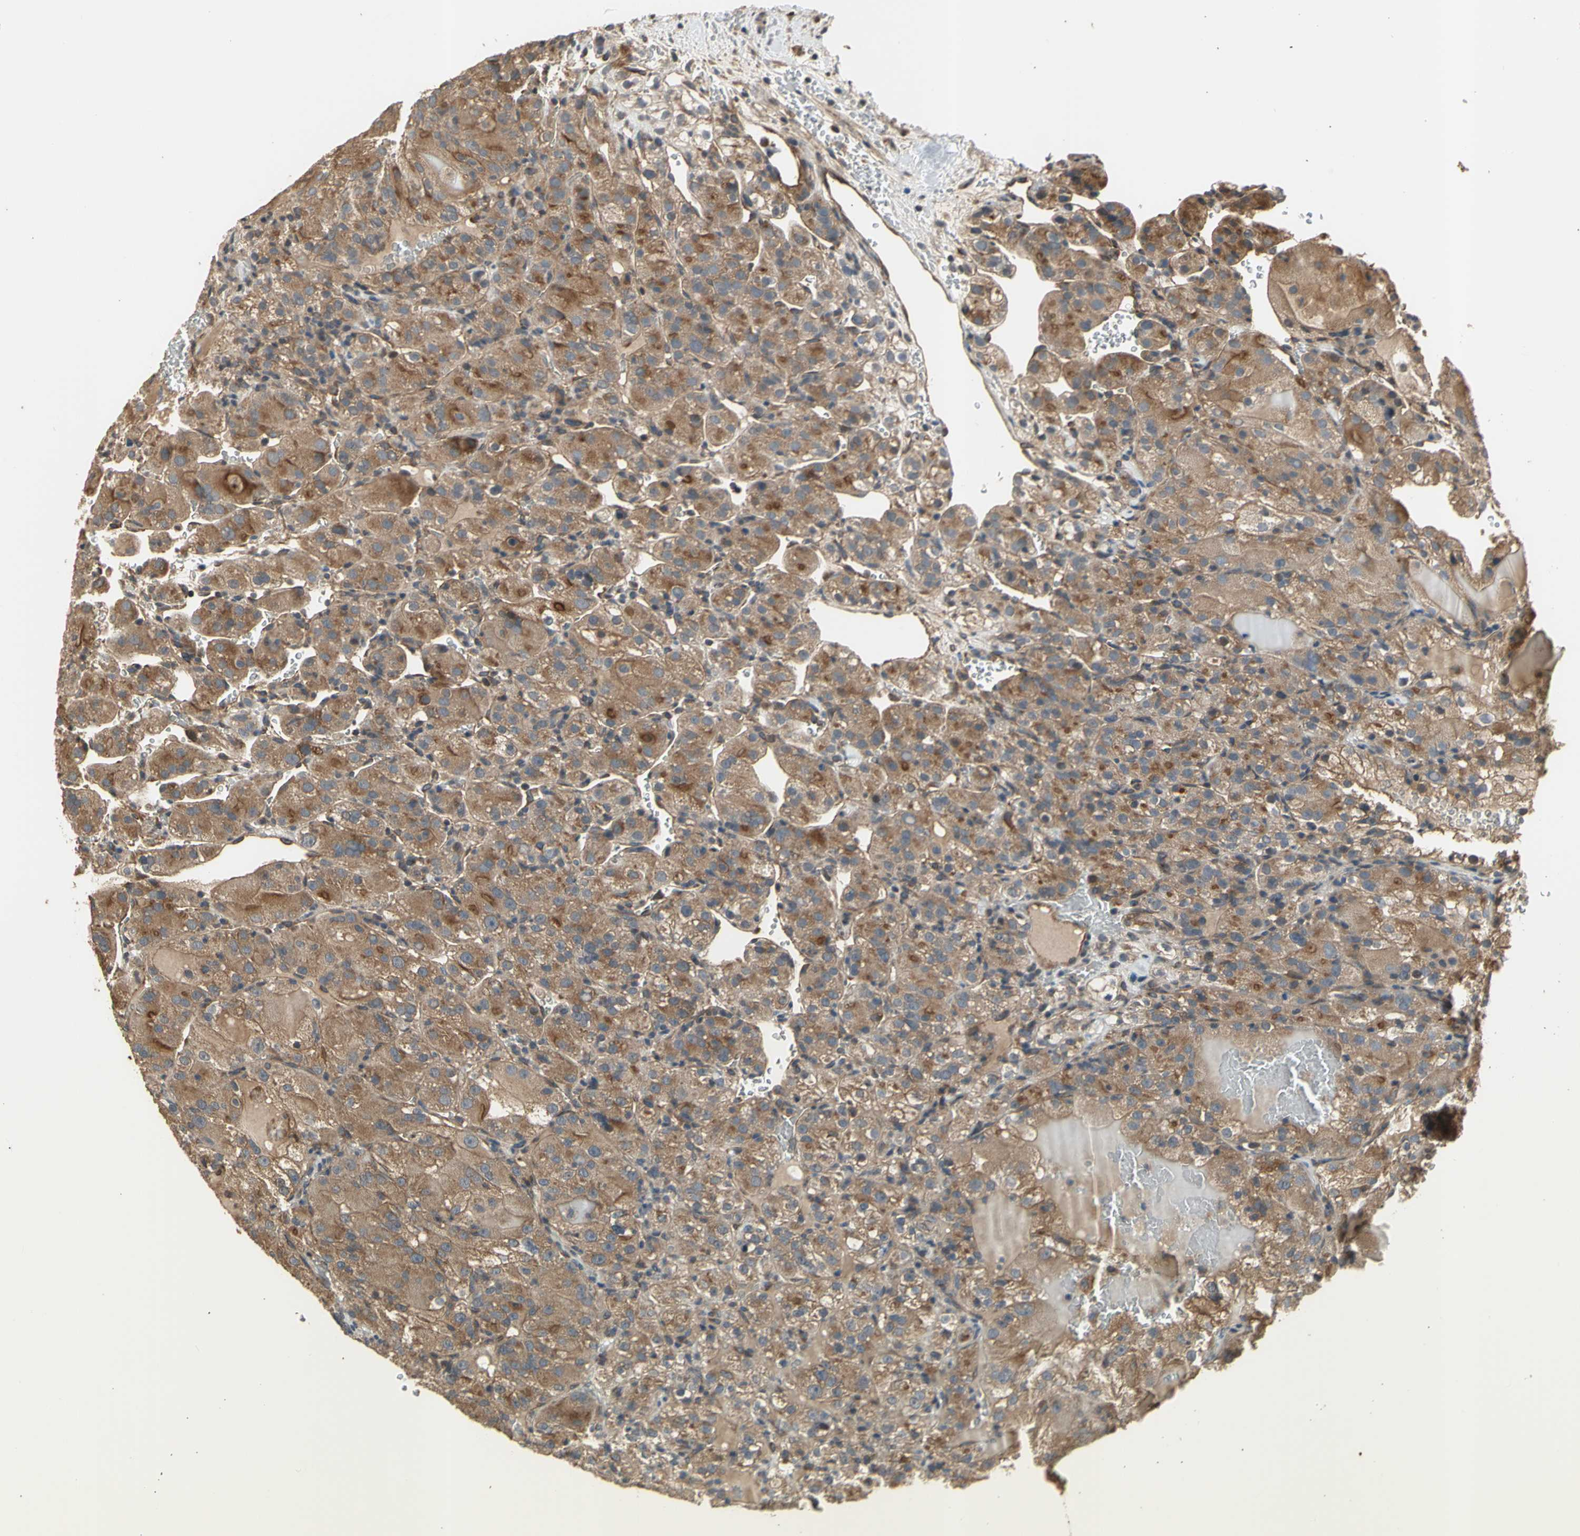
{"staining": {"intensity": "moderate", "quantity": ">75%", "location": "cytoplasmic/membranous"}, "tissue": "renal cancer", "cell_type": "Tumor cells", "image_type": "cancer", "snomed": [{"axis": "morphology", "description": "Normal tissue, NOS"}, {"axis": "morphology", "description": "Adenocarcinoma, NOS"}, {"axis": "topography", "description": "Kidney"}], "caption": "A photomicrograph showing moderate cytoplasmic/membranous expression in about >75% of tumor cells in renal cancer, as visualized by brown immunohistochemical staining.", "gene": "EFNB2", "patient": {"sex": "male", "age": 61}}